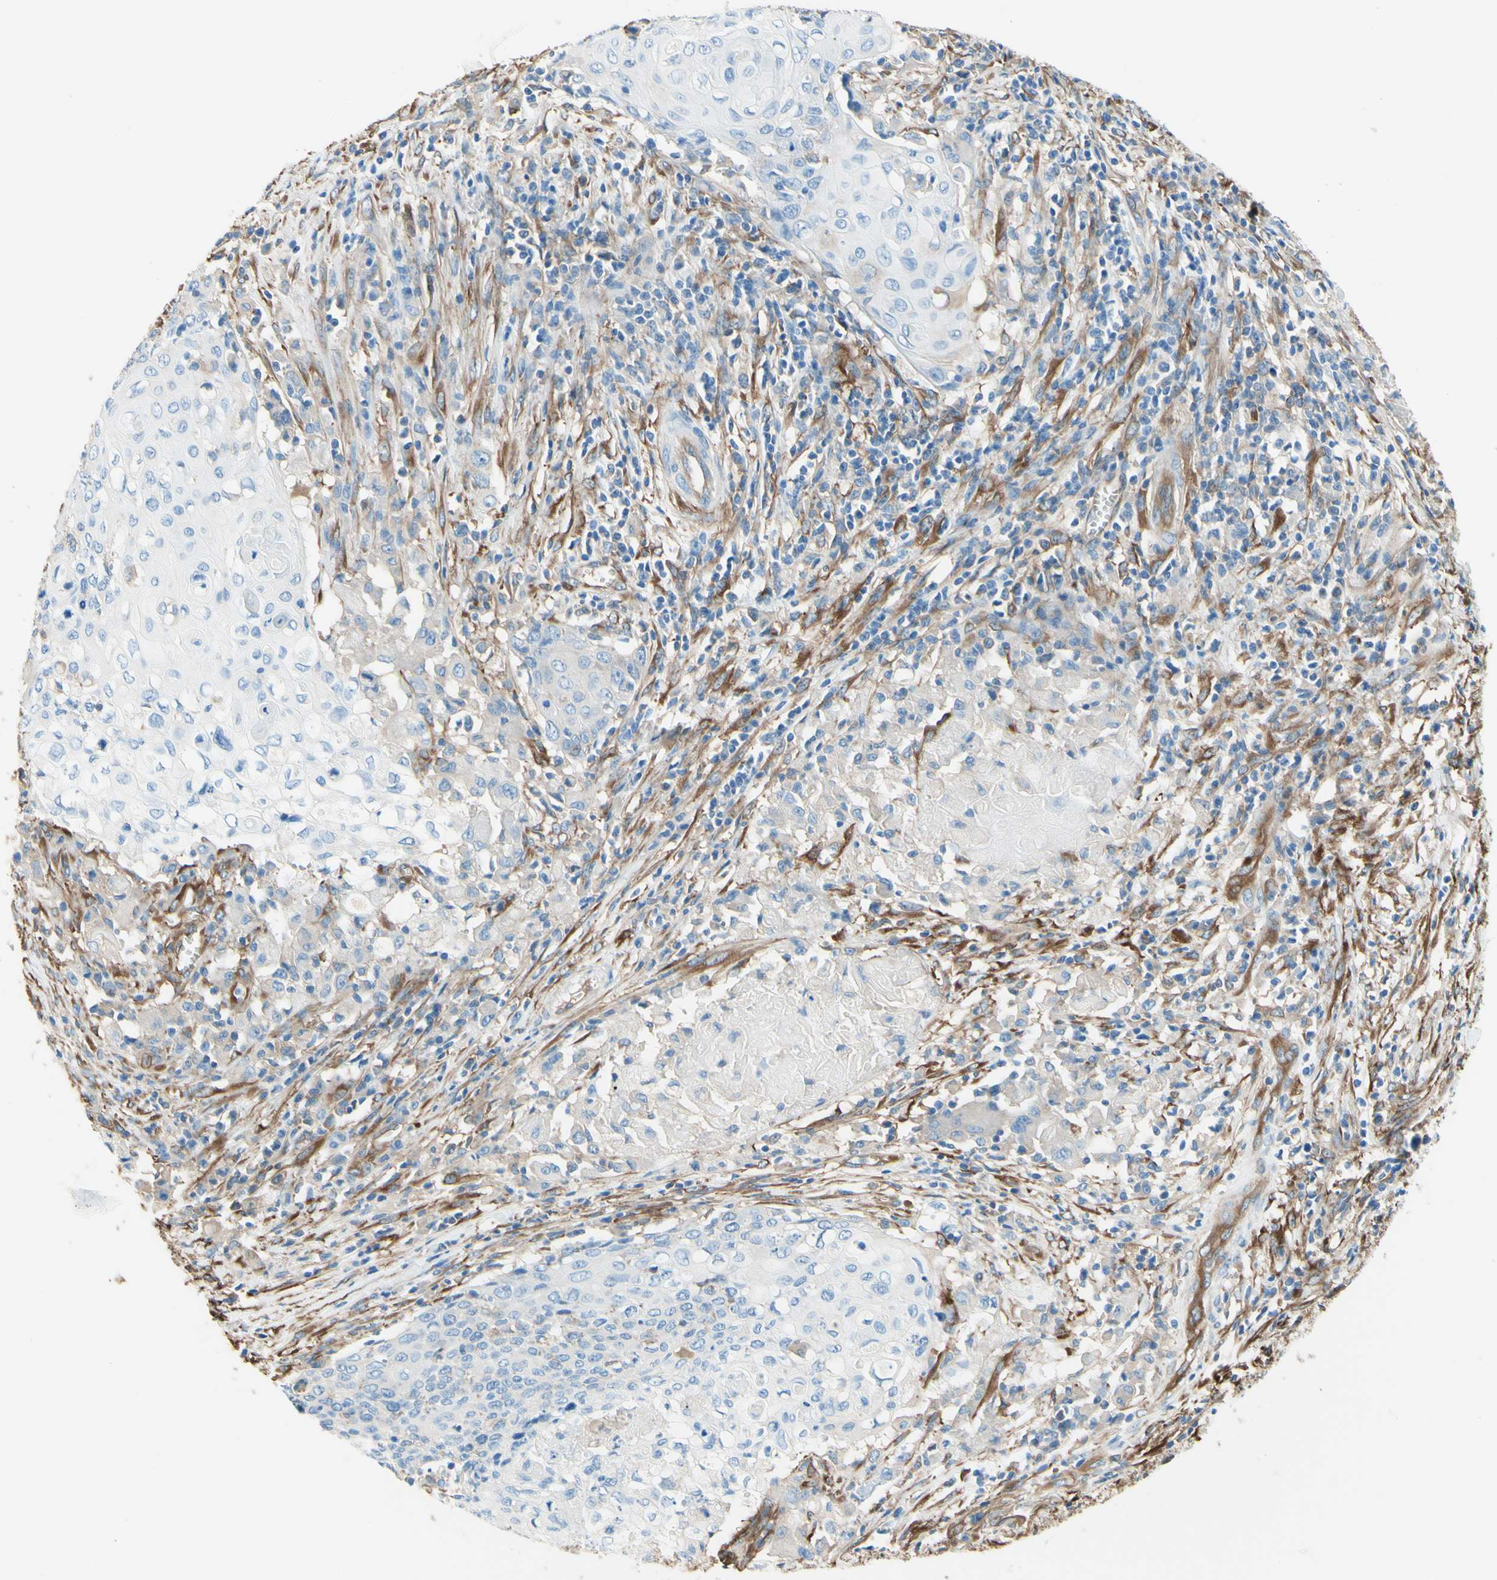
{"staining": {"intensity": "negative", "quantity": "none", "location": "none"}, "tissue": "cervical cancer", "cell_type": "Tumor cells", "image_type": "cancer", "snomed": [{"axis": "morphology", "description": "Squamous cell carcinoma, NOS"}, {"axis": "topography", "description": "Cervix"}], "caption": "Tumor cells are negative for protein expression in human cervical cancer.", "gene": "DPYSL3", "patient": {"sex": "female", "age": 39}}